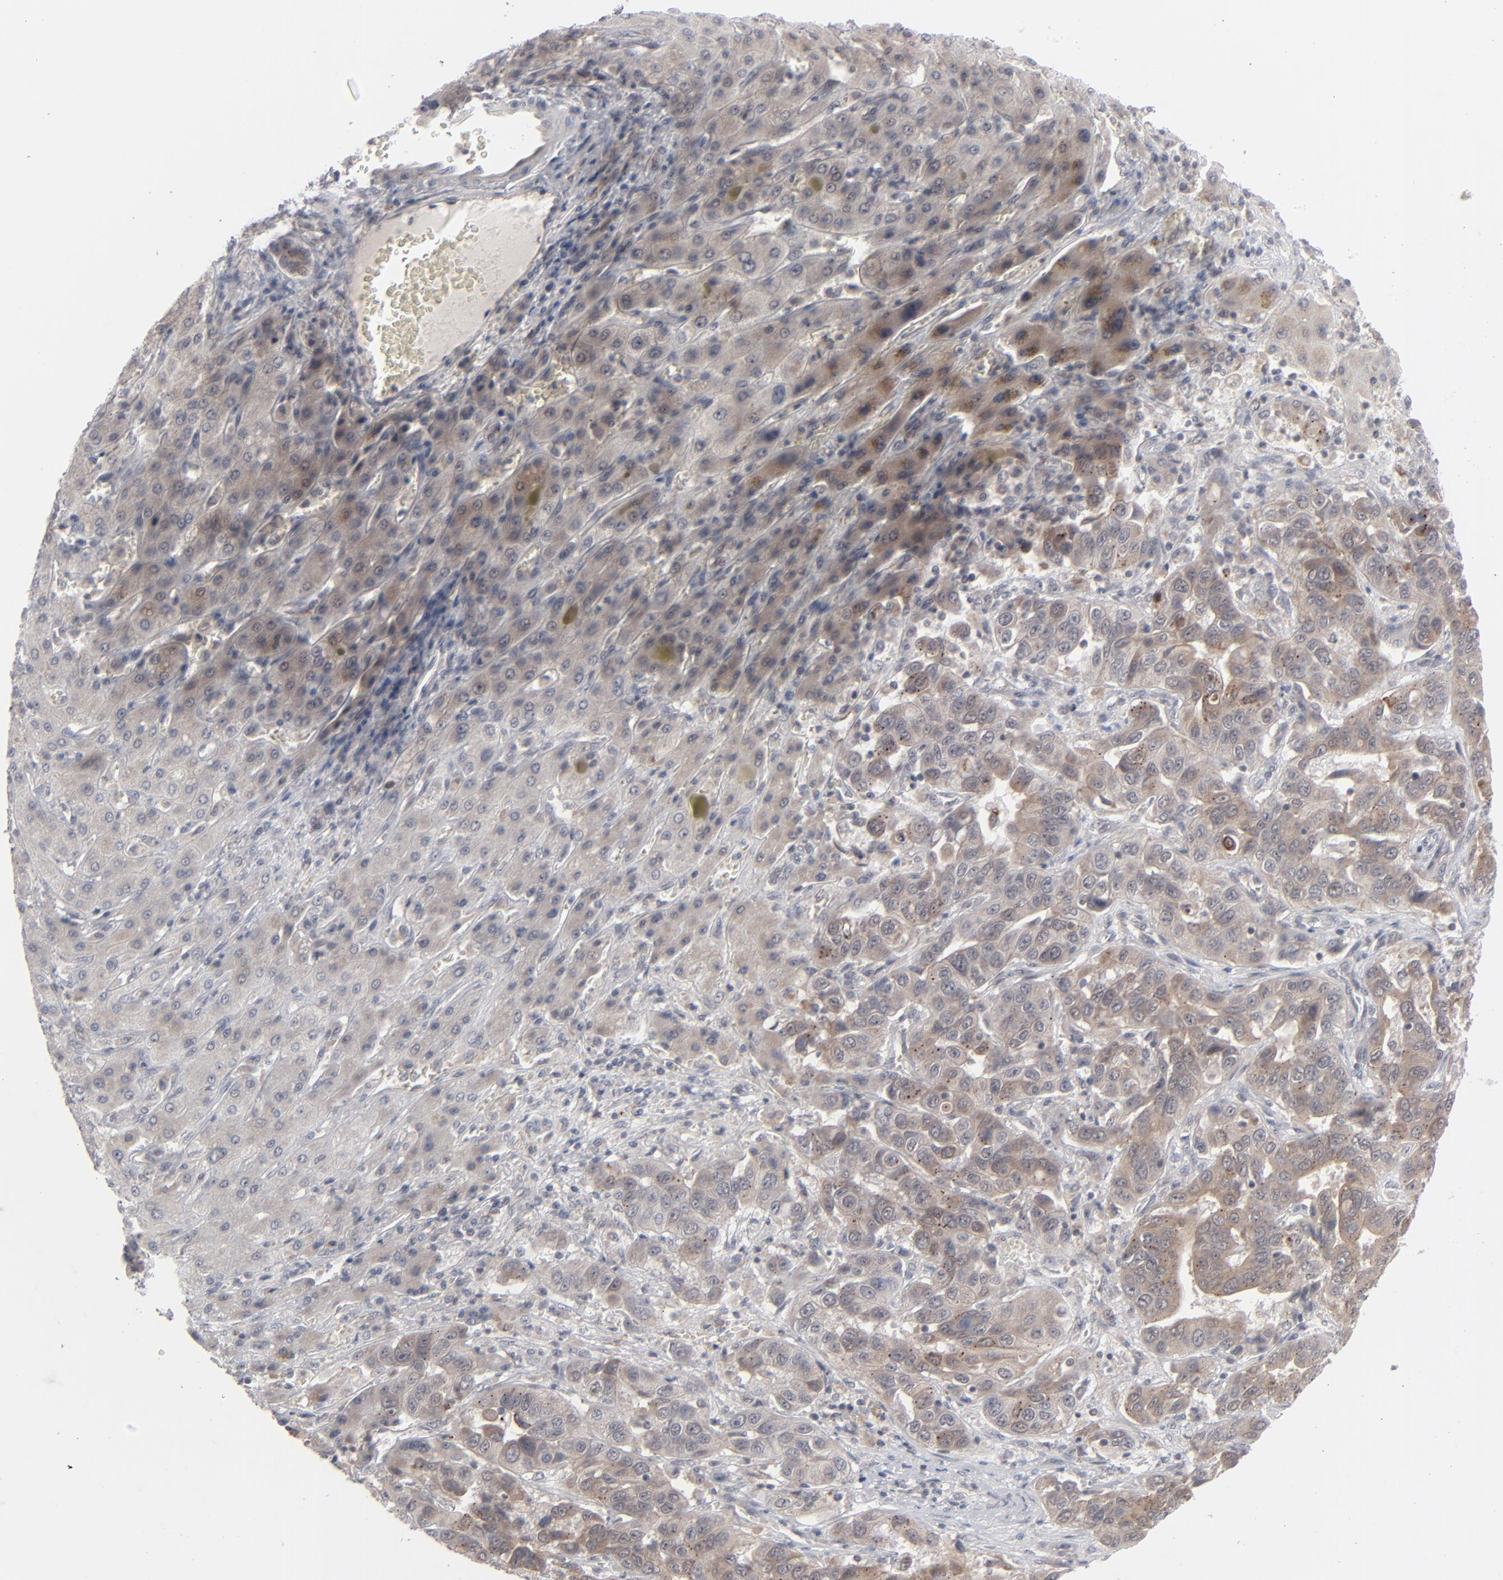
{"staining": {"intensity": "weak", "quantity": ">75%", "location": "cytoplasmic/membranous"}, "tissue": "liver cancer", "cell_type": "Tumor cells", "image_type": "cancer", "snomed": [{"axis": "morphology", "description": "Cholangiocarcinoma"}, {"axis": "topography", "description": "Liver"}], "caption": "Immunohistochemistry (IHC) of liver cancer demonstrates low levels of weak cytoplasmic/membranous staining in approximately >75% of tumor cells.", "gene": "POF1B", "patient": {"sex": "female", "age": 52}}